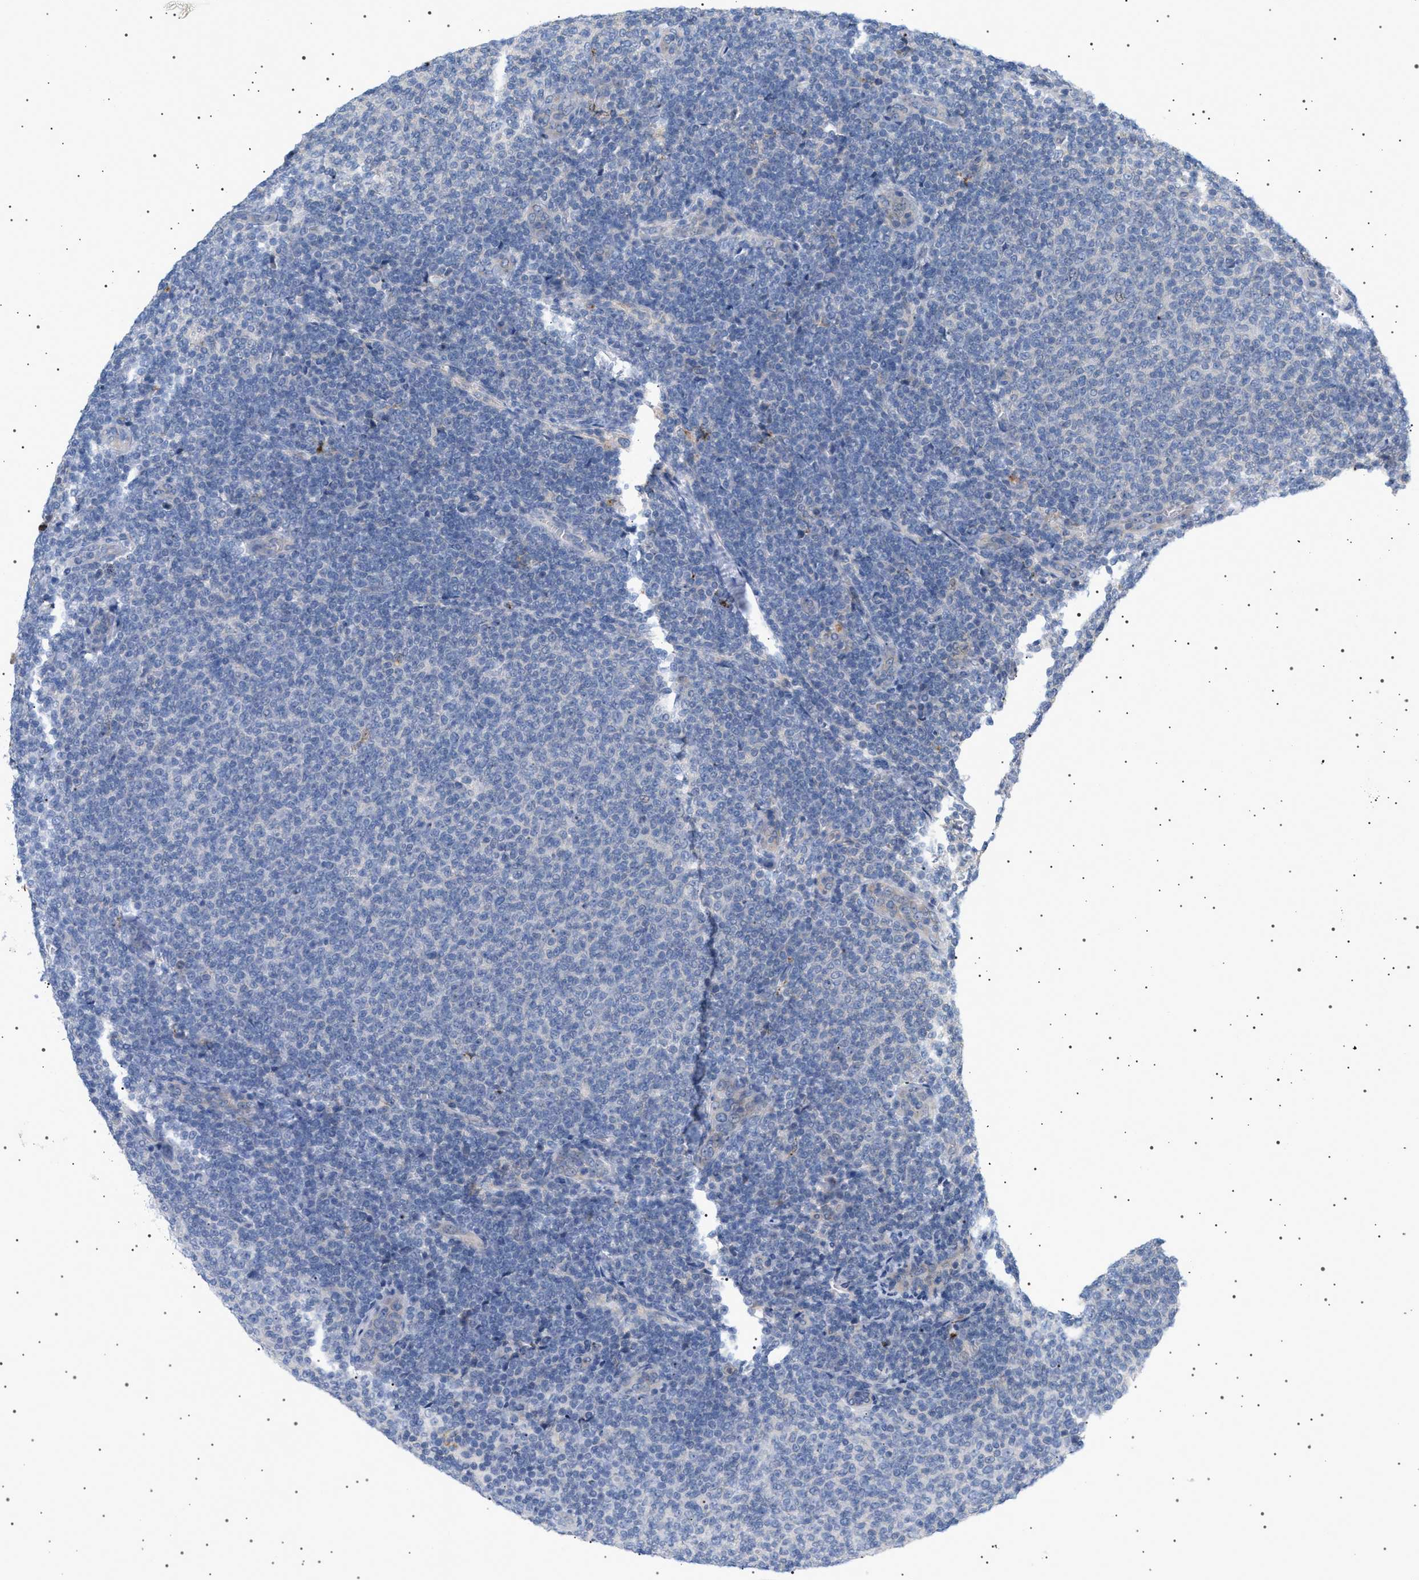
{"staining": {"intensity": "negative", "quantity": "none", "location": "none"}, "tissue": "lymphoma", "cell_type": "Tumor cells", "image_type": "cancer", "snomed": [{"axis": "morphology", "description": "Malignant lymphoma, non-Hodgkin's type, Low grade"}, {"axis": "topography", "description": "Lymph node"}], "caption": "This is a image of IHC staining of malignant lymphoma, non-Hodgkin's type (low-grade), which shows no positivity in tumor cells.", "gene": "ADCY10", "patient": {"sex": "male", "age": 66}}